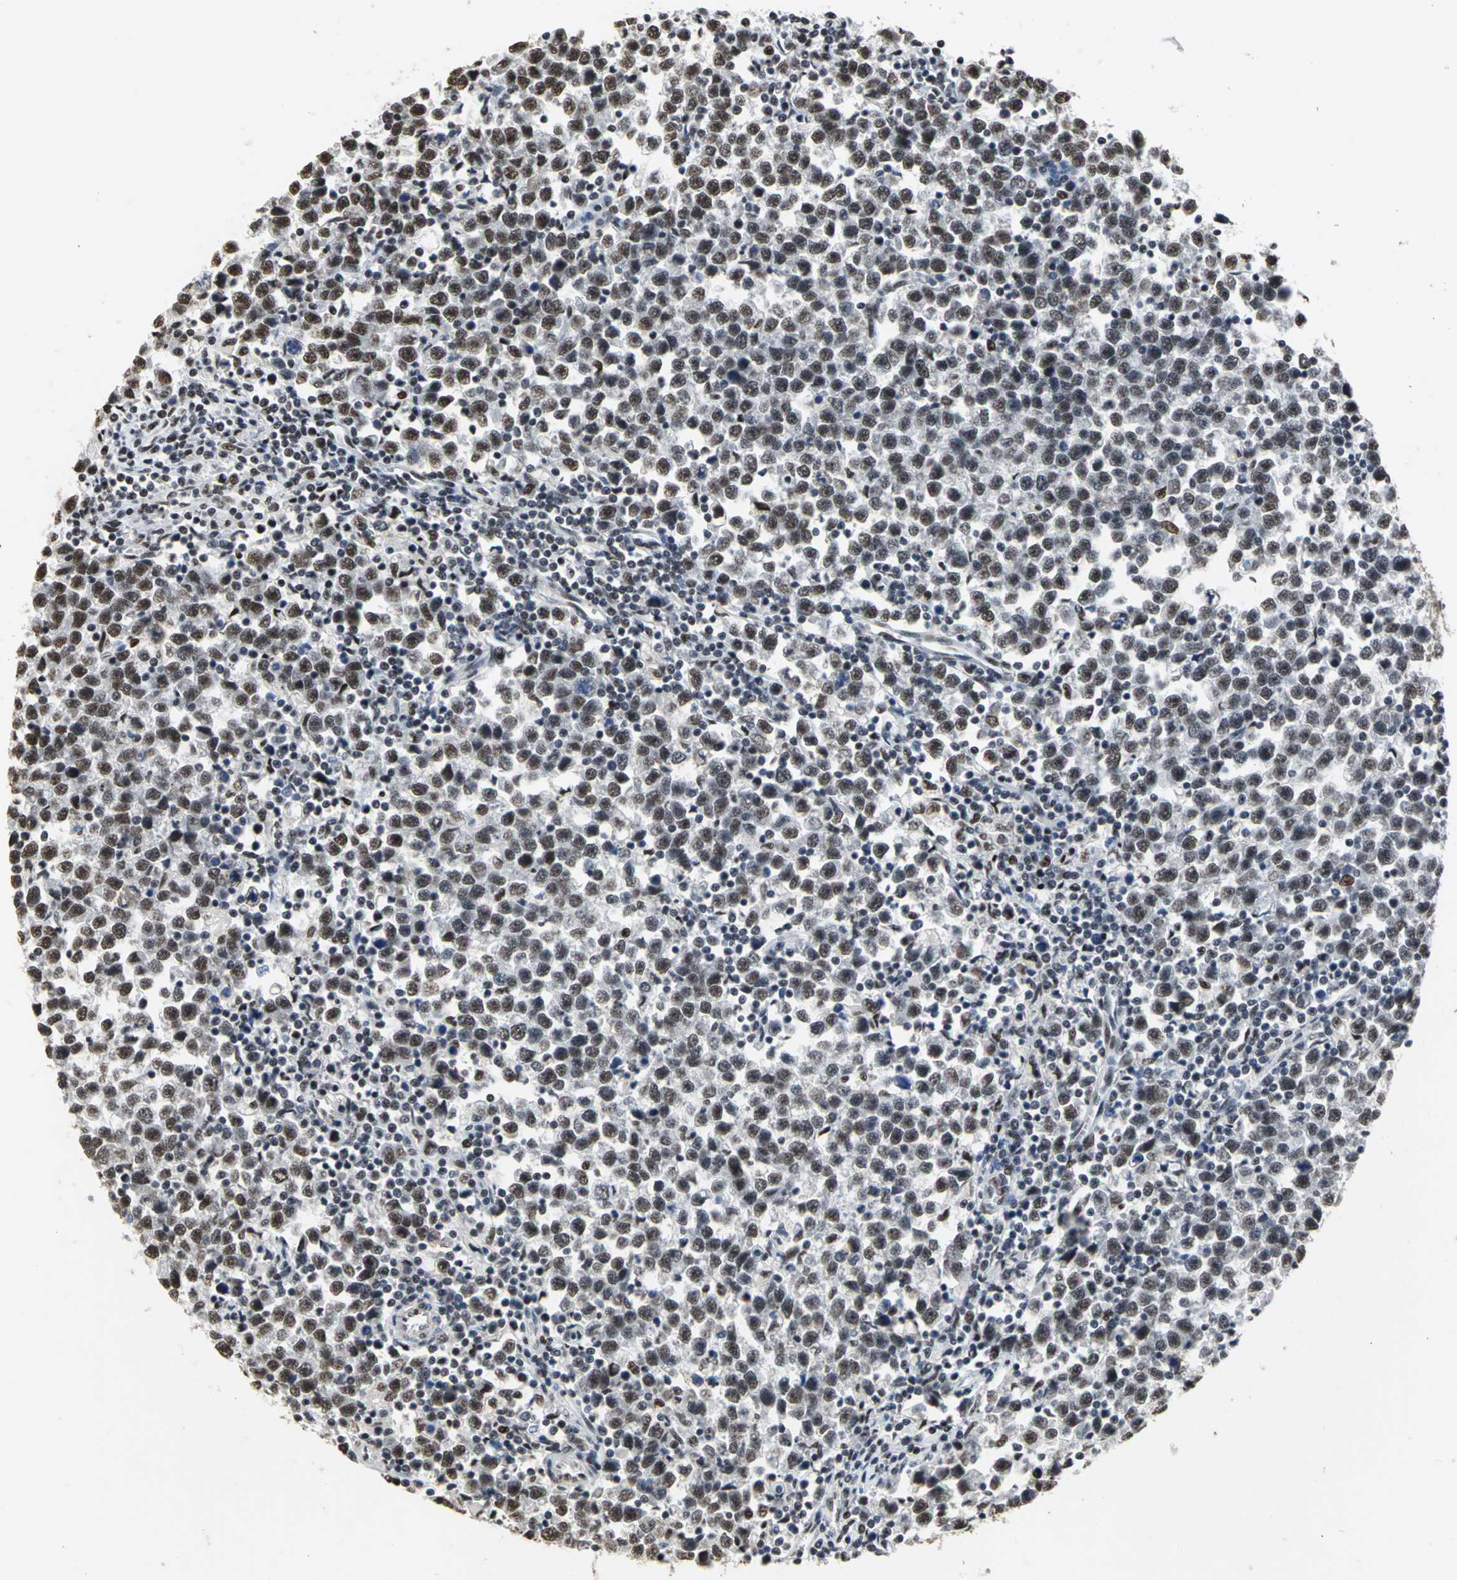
{"staining": {"intensity": "strong", "quantity": ">75%", "location": "nuclear"}, "tissue": "testis cancer", "cell_type": "Tumor cells", "image_type": "cancer", "snomed": [{"axis": "morphology", "description": "Seminoma, NOS"}, {"axis": "topography", "description": "Testis"}], "caption": "Immunohistochemistry (DAB) staining of human seminoma (testis) shows strong nuclear protein staining in approximately >75% of tumor cells. (IHC, brightfield microscopy, high magnification).", "gene": "CCDC88C", "patient": {"sex": "male", "age": 43}}